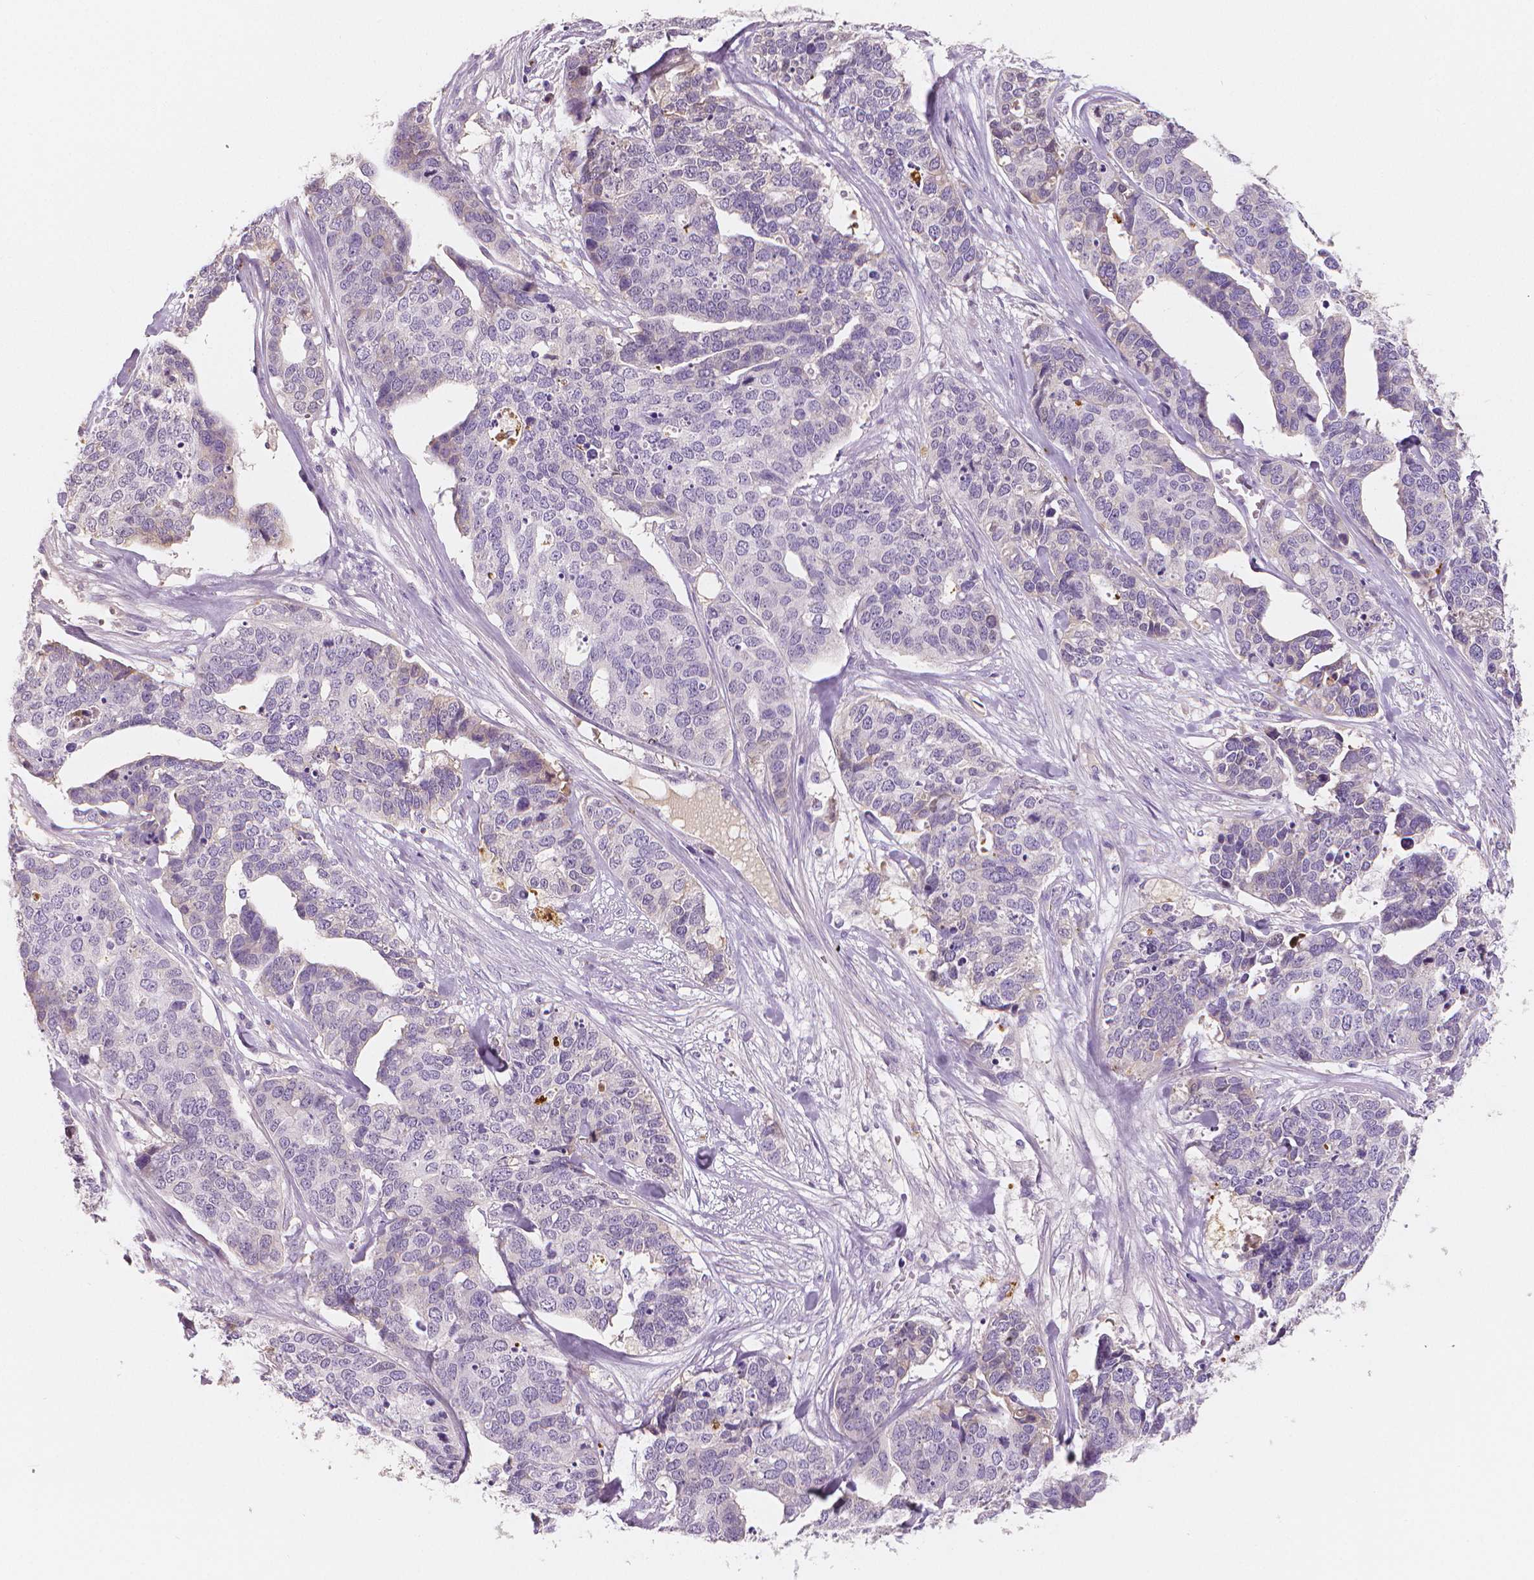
{"staining": {"intensity": "negative", "quantity": "none", "location": "none"}, "tissue": "ovarian cancer", "cell_type": "Tumor cells", "image_type": "cancer", "snomed": [{"axis": "morphology", "description": "Carcinoma, endometroid"}, {"axis": "topography", "description": "Ovary"}], "caption": "High power microscopy micrograph of an immunohistochemistry (IHC) image of ovarian cancer, revealing no significant positivity in tumor cells.", "gene": "APOA4", "patient": {"sex": "female", "age": 65}}